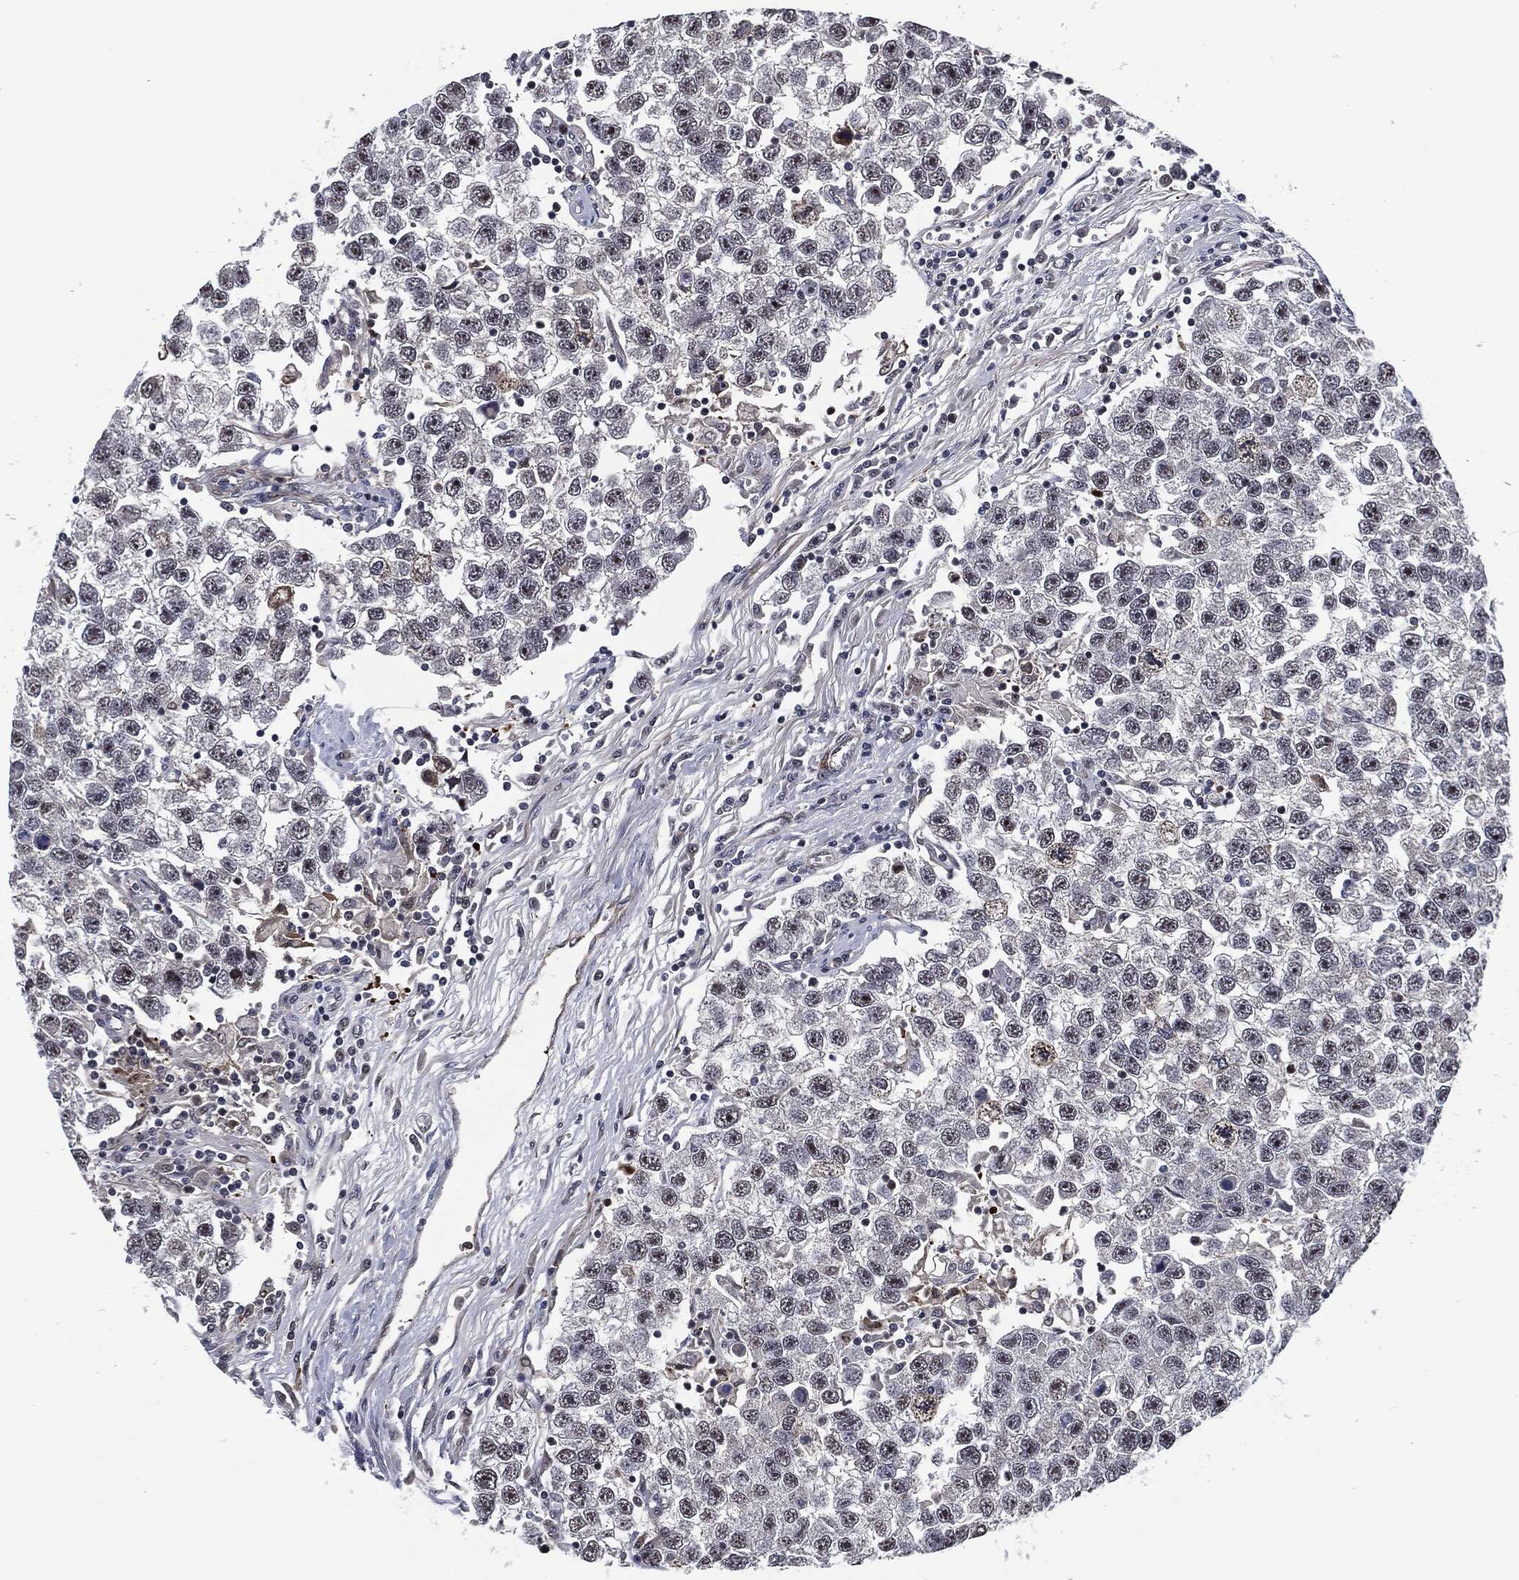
{"staining": {"intensity": "weak", "quantity": "<25%", "location": "nuclear"}, "tissue": "testis cancer", "cell_type": "Tumor cells", "image_type": "cancer", "snomed": [{"axis": "morphology", "description": "Seminoma, NOS"}, {"axis": "topography", "description": "Testis"}], "caption": "There is no significant positivity in tumor cells of testis cancer.", "gene": "AKT2", "patient": {"sex": "male", "age": 26}}